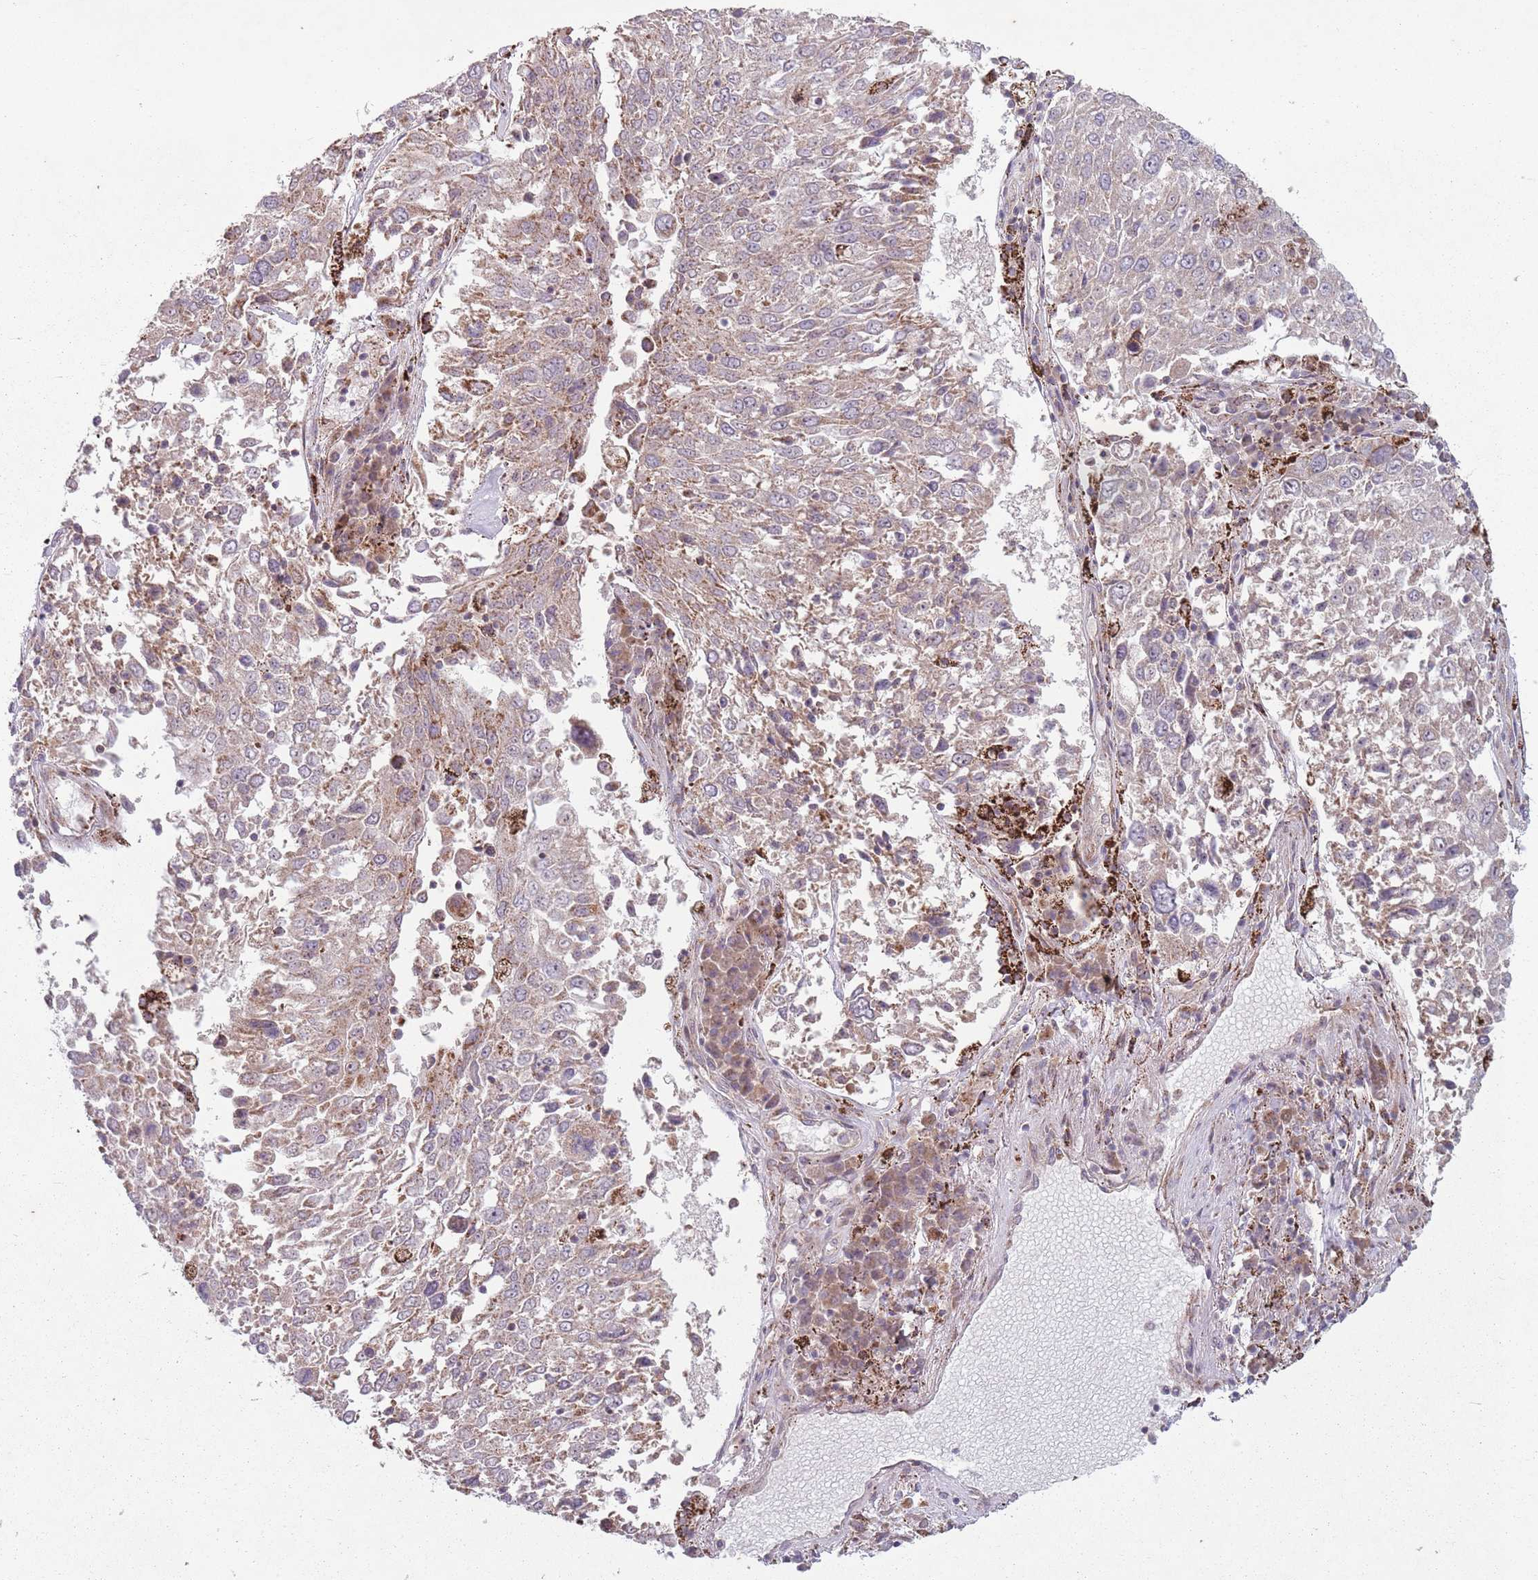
{"staining": {"intensity": "weak", "quantity": "<25%", "location": "cytoplasmic/membranous"}, "tissue": "lung cancer", "cell_type": "Tumor cells", "image_type": "cancer", "snomed": [{"axis": "morphology", "description": "Squamous cell carcinoma, NOS"}, {"axis": "topography", "description": "Lung"}], "caption": "Tumor cells are negative for brown protein staining in squamous cell carcinoma (lung). (Immunohistochemistry, brightfield microscopy, high magnification).", "gene": "OR10Q1", "patient": {"sex": "male", "age": 65}}